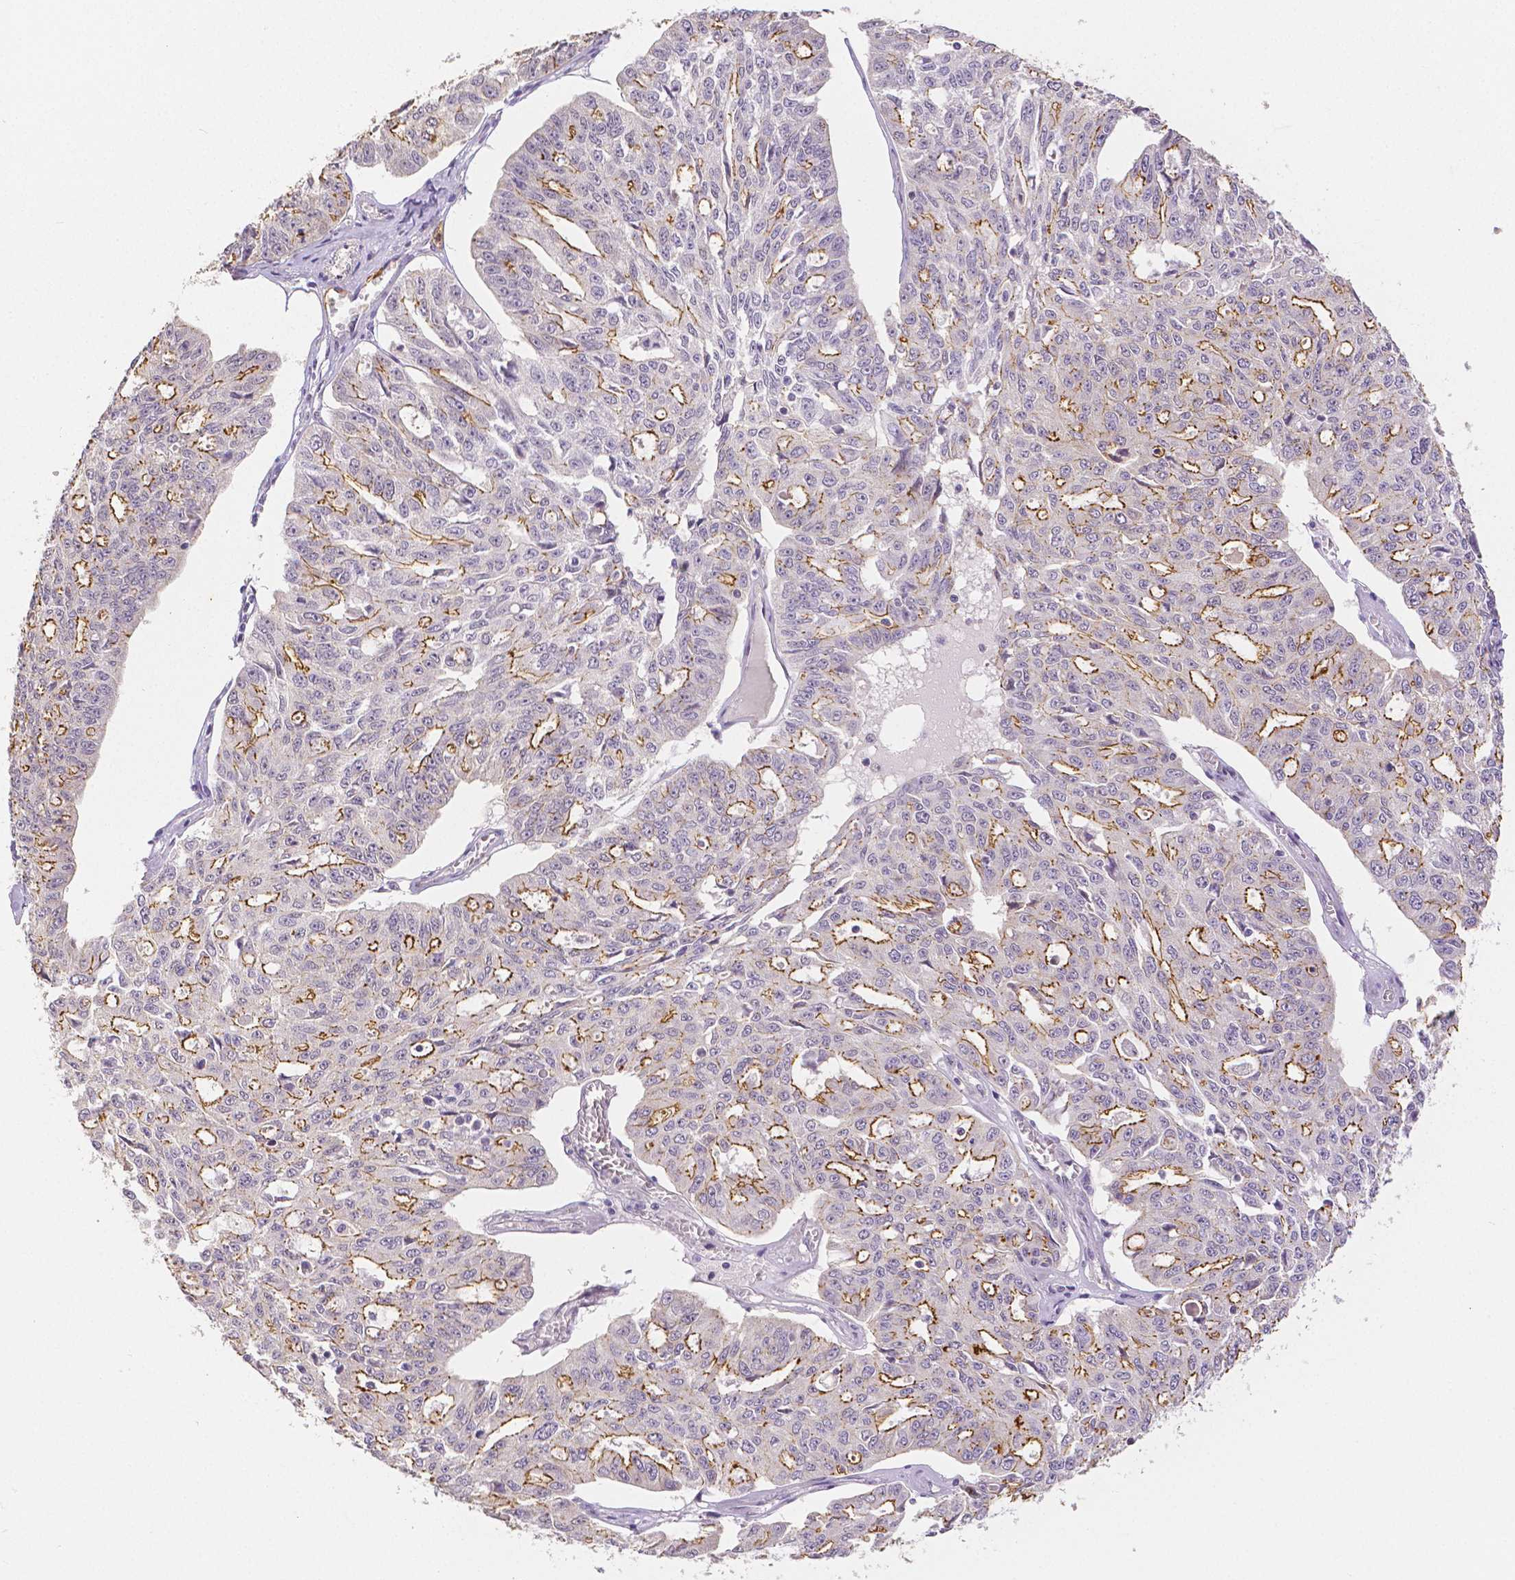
{"staining": {"intensity": "moderate", "quantity": "25%-75%", "location": "cytoplasmic/membranous"}, "tissue": "ovarian cancer", "cell_type": "Tumor cells", "image_type": "cancer", "snomed": [{"axis": "morphology", "description": "Carcinoma, endometroid"}, {"axis": "topography", "description": "Ovary"}], "caption": "IHC micrograph of ovarian cancer (endometroid carcinoma) stained for a protein (brown), which shows medium levels of moderate cytoplasmic/membranous staining in about 25%-75% of tumor cells.", "gene": "OCLN", "patient": {"sex": "female", "age": 65}}